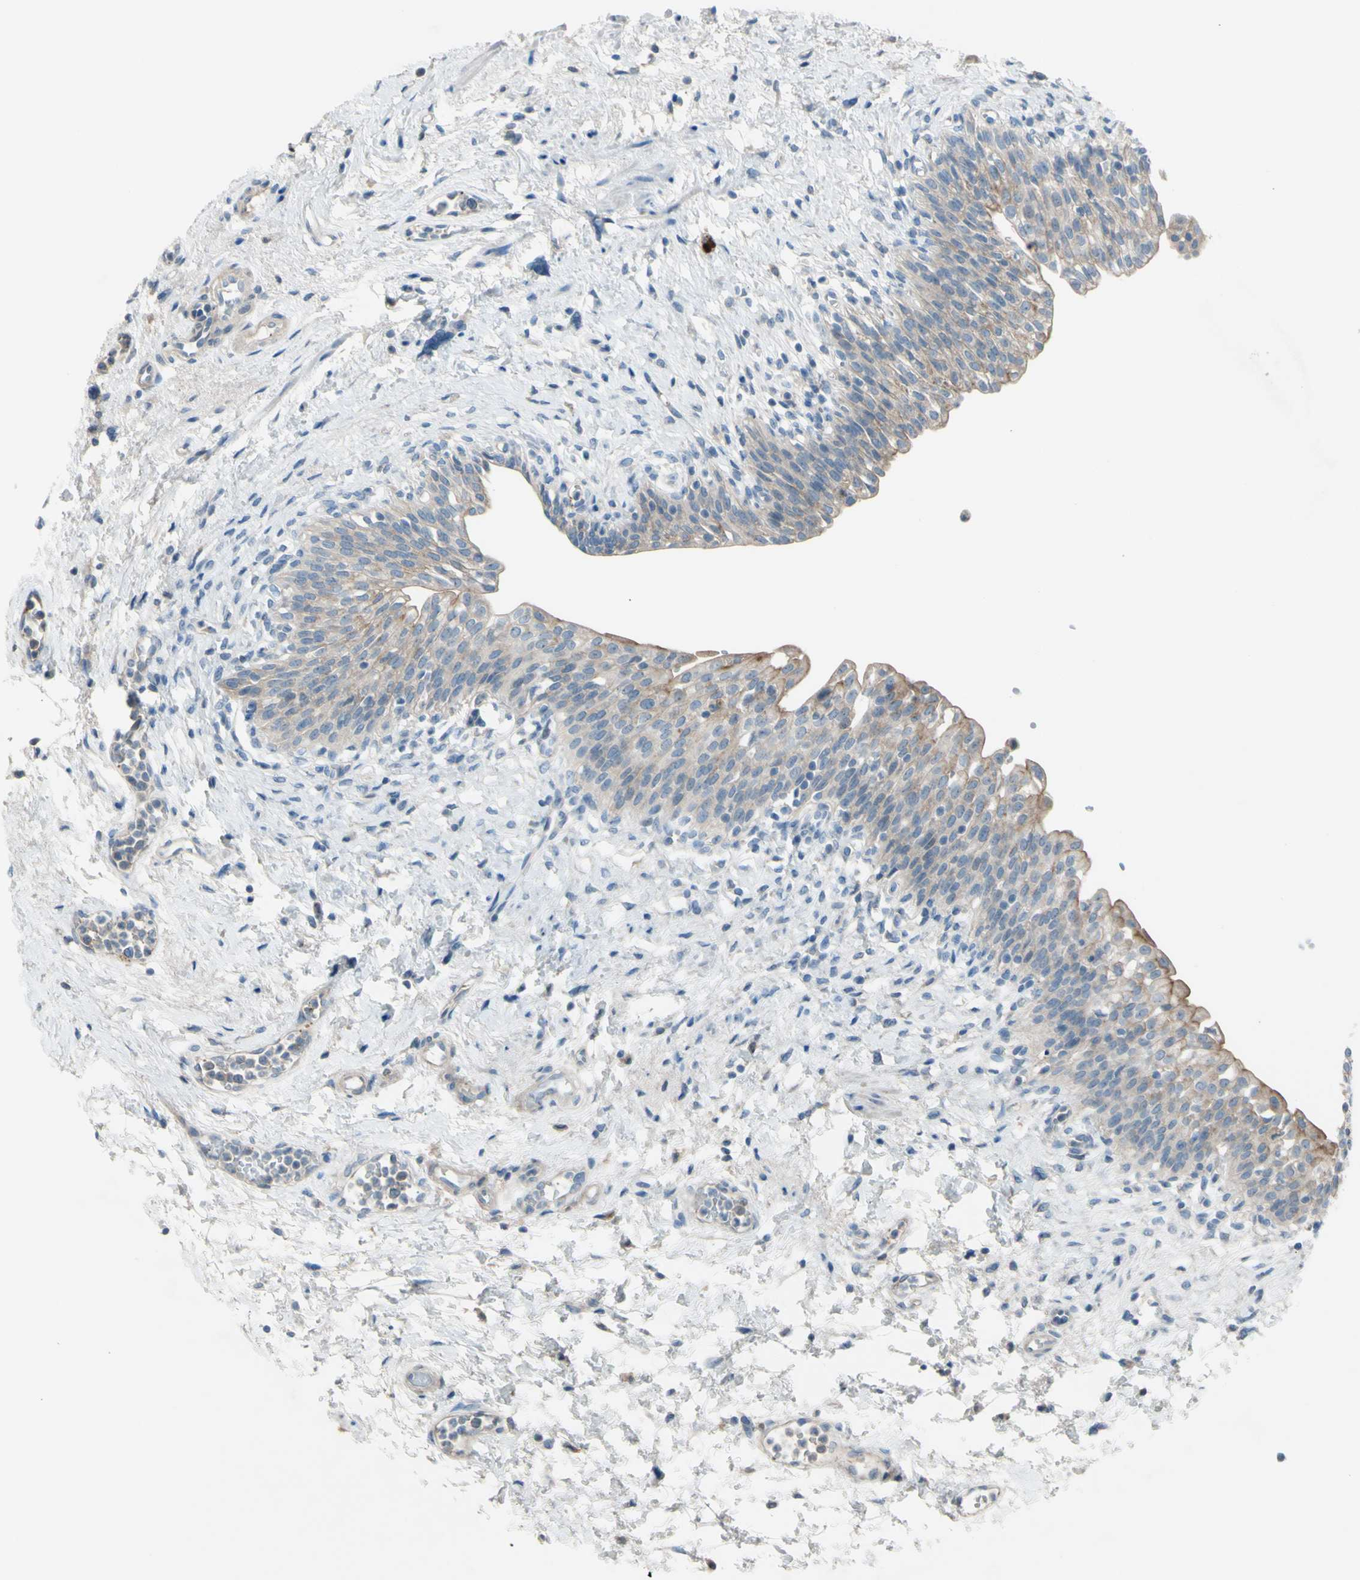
{"staining": {"intensity": "moderate", "quantity": "25%-75%", "location": "cytoplasmic/membranous"}, "tissue": "urinary bladder", "cell_type": "Urothelial cells", "image_type": "normal", "snomed": [{"axis": "morphology", "description": "Normal tissue, NOS"}, {"axis": "topography", "description": "Urinary bladder"}], "caption": "Normal urinary bladder shows moderate cytoplasmic/membranous staining in approximately 25%-75% of urothelial cells (brown staining indicates protein expression, while blue staining denotes nuclei)..", "gene": "ATRN", "patient": {"sex": "male", "age": 55}}